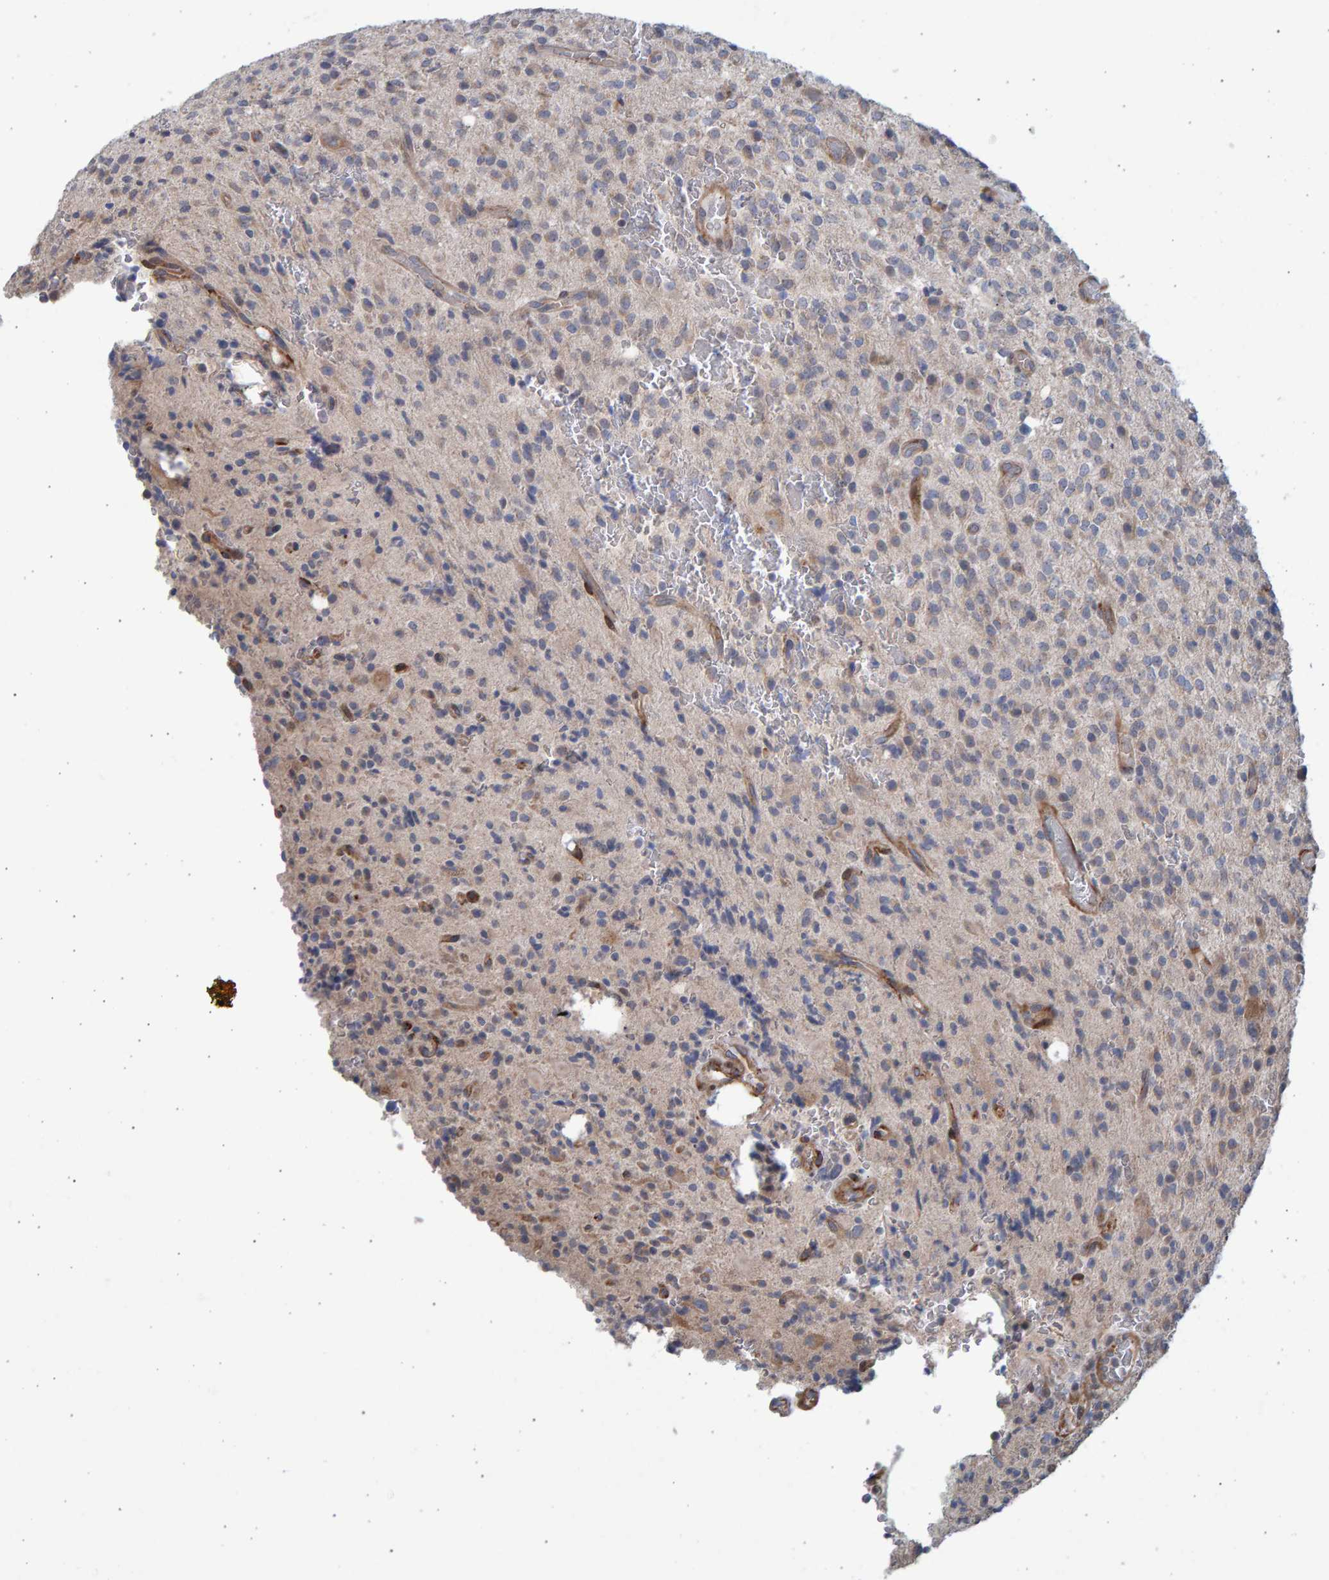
{"staining": {"intensity": "weak", "quantity": "25%-75%", "location": "cytoplasmic/membranous"}, "tissue": "glioma", "cell_type": "Tumor cells", "image_type": "cancer", "snomed": [{"axis": "morphology", "description": "Glioma, malignant, High grade"}, {"axis": "topography", "description": "Brain"}], "caption": "Immunohistochemistry (IHC) (DAB (3,3'-diaminobenzidine)) staining of human high-grade glioma (malignant) displays weak cytoplasmic/membranous protein staining in about 25%-75% of tumor cells.", "gene": "LRBA", "patient": {"sex": "male", "age": 34}}